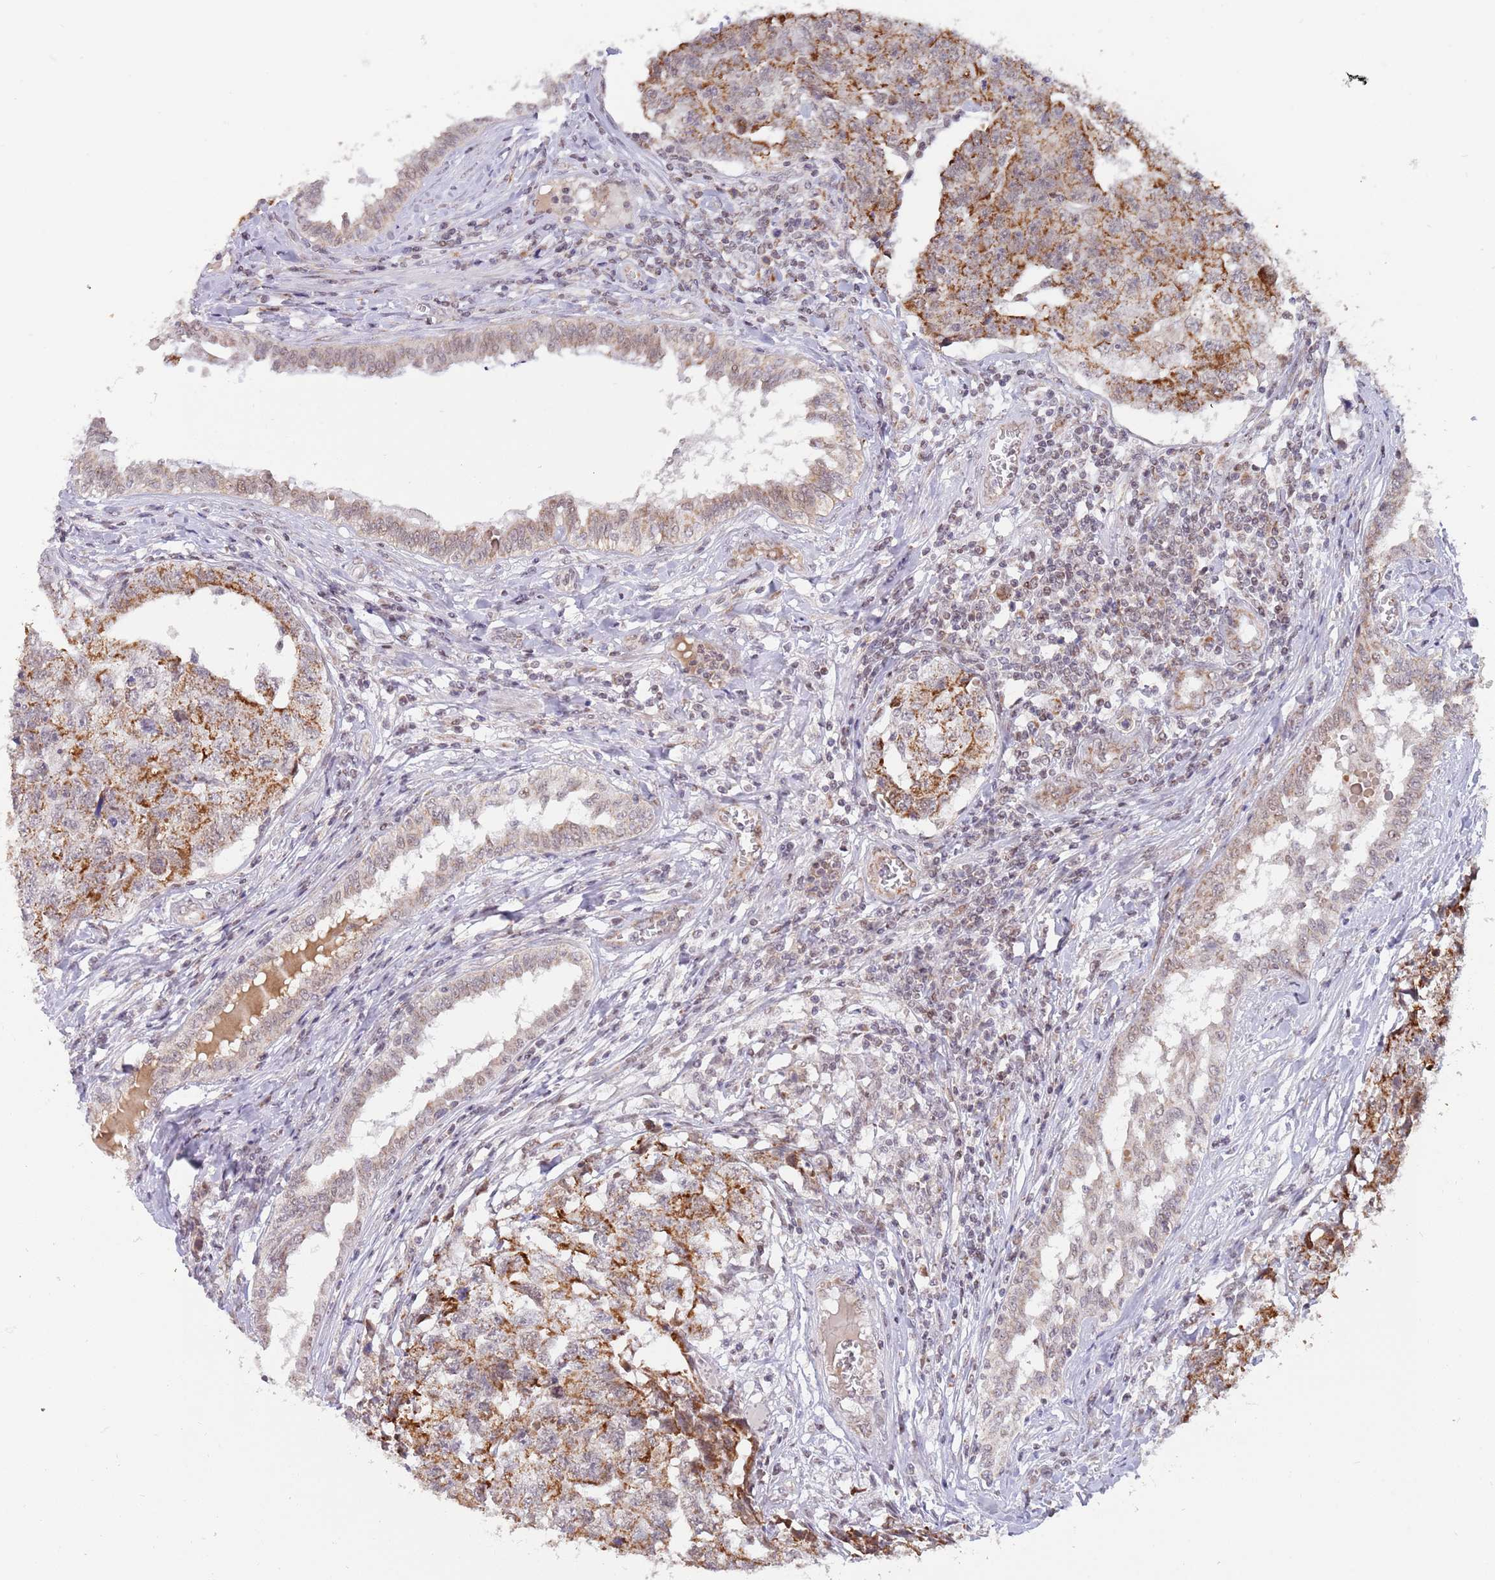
{"staining": {"intensity": "strong", "quantity": ">75%", "location": "cytoplasmic/membranous"}, "tissue": "testis cancer", "cell_type": "Tumor cells", "image_type": "cancer", "snomed": [{"axis": "morphology", "description": "Carcinoma, Embryonal, NOS"}, {"axis": "topography", "description": "Testis"}], "caption": "An IHC micrograph of tumor tissue is shown. Protein staining in brown labels strong cytoplasmic/membranous positivity in testis cancer (embryonal carcinoma) within tumor cells.", "gene": "TIMM13", "patient": {"sex": "male", "age": 31}}